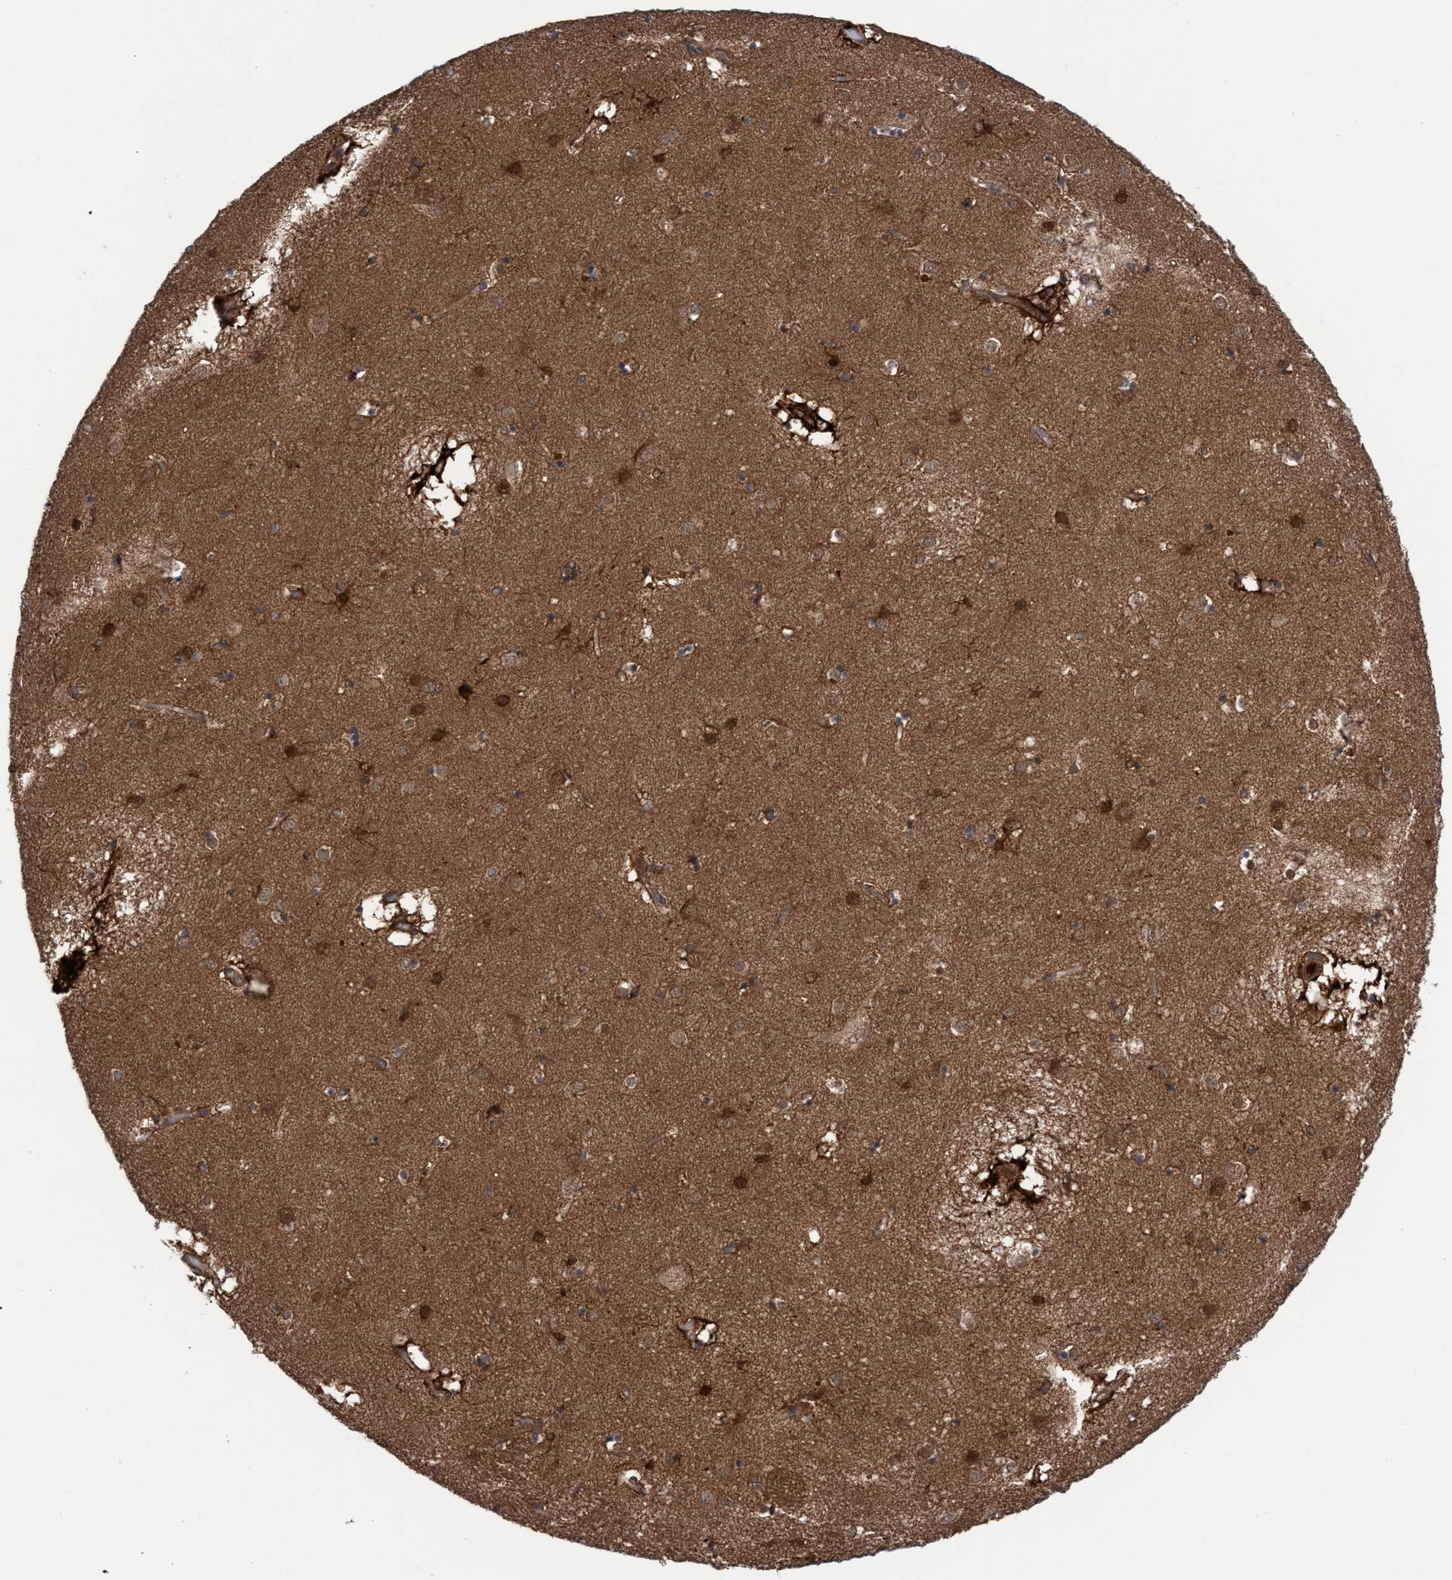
{"staining": {"intensity": "strong", "quantity": "25%-75%", "location": "cytoplasmic/membranous"}, "tissue": "caudate", "cell_type": "Glial cells", "image_type": "normal", "snomed": [{"axis": "morphology", "description": "Normal tissue, NOS"}, {"axis": "topography", "description": "Lateral ventricle wall"}], "caption": "Strong cytoplasmic/membranous protein expression is appreciated in about 25%-75% of glial cells in caudate. (brown staining indicates protein expression, while blue staining denotes nuclei).", "gene": "GLOD4", "patient": {"sex": "male", "age": 70}}